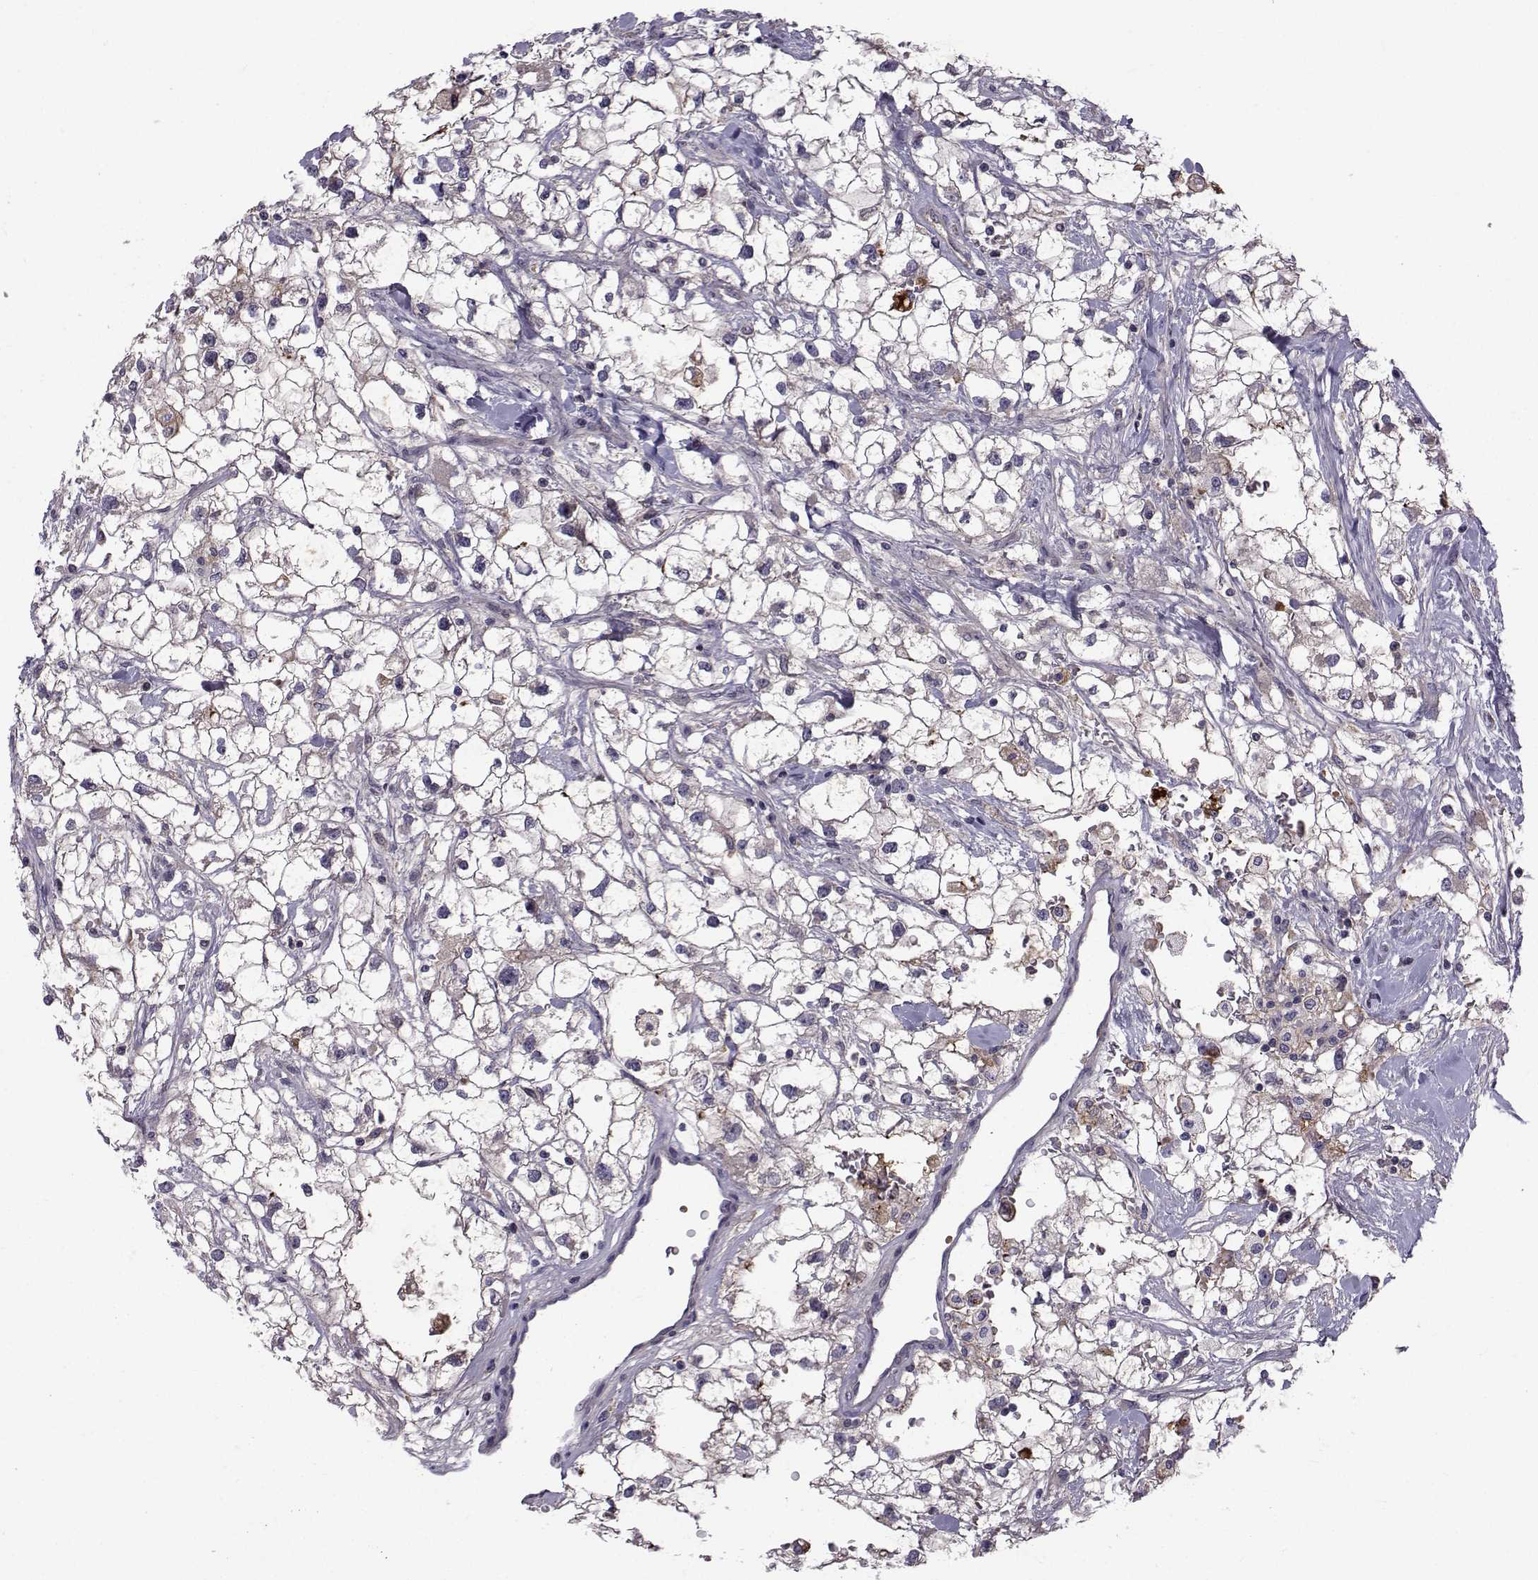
{"staining": {"intensity": "weak", "quantity": "<25%", "location": "cytoplasmic/membranous"}, "tissue": "renal cancer", "cell_type": "Tumor cells", "image_type": "cancer", "snomed": [{"axis": "morphology", "description": "Adenocarcinoma, NOS"}, {"axis": "topography", "description": "Kidney"}], "caption": "The histopathology image exhibits no staining of tumor cells in adenocarcinoma (renal).", "gene": "TNFRSF11B", "patient": {"sex": "male", "age": 59}}